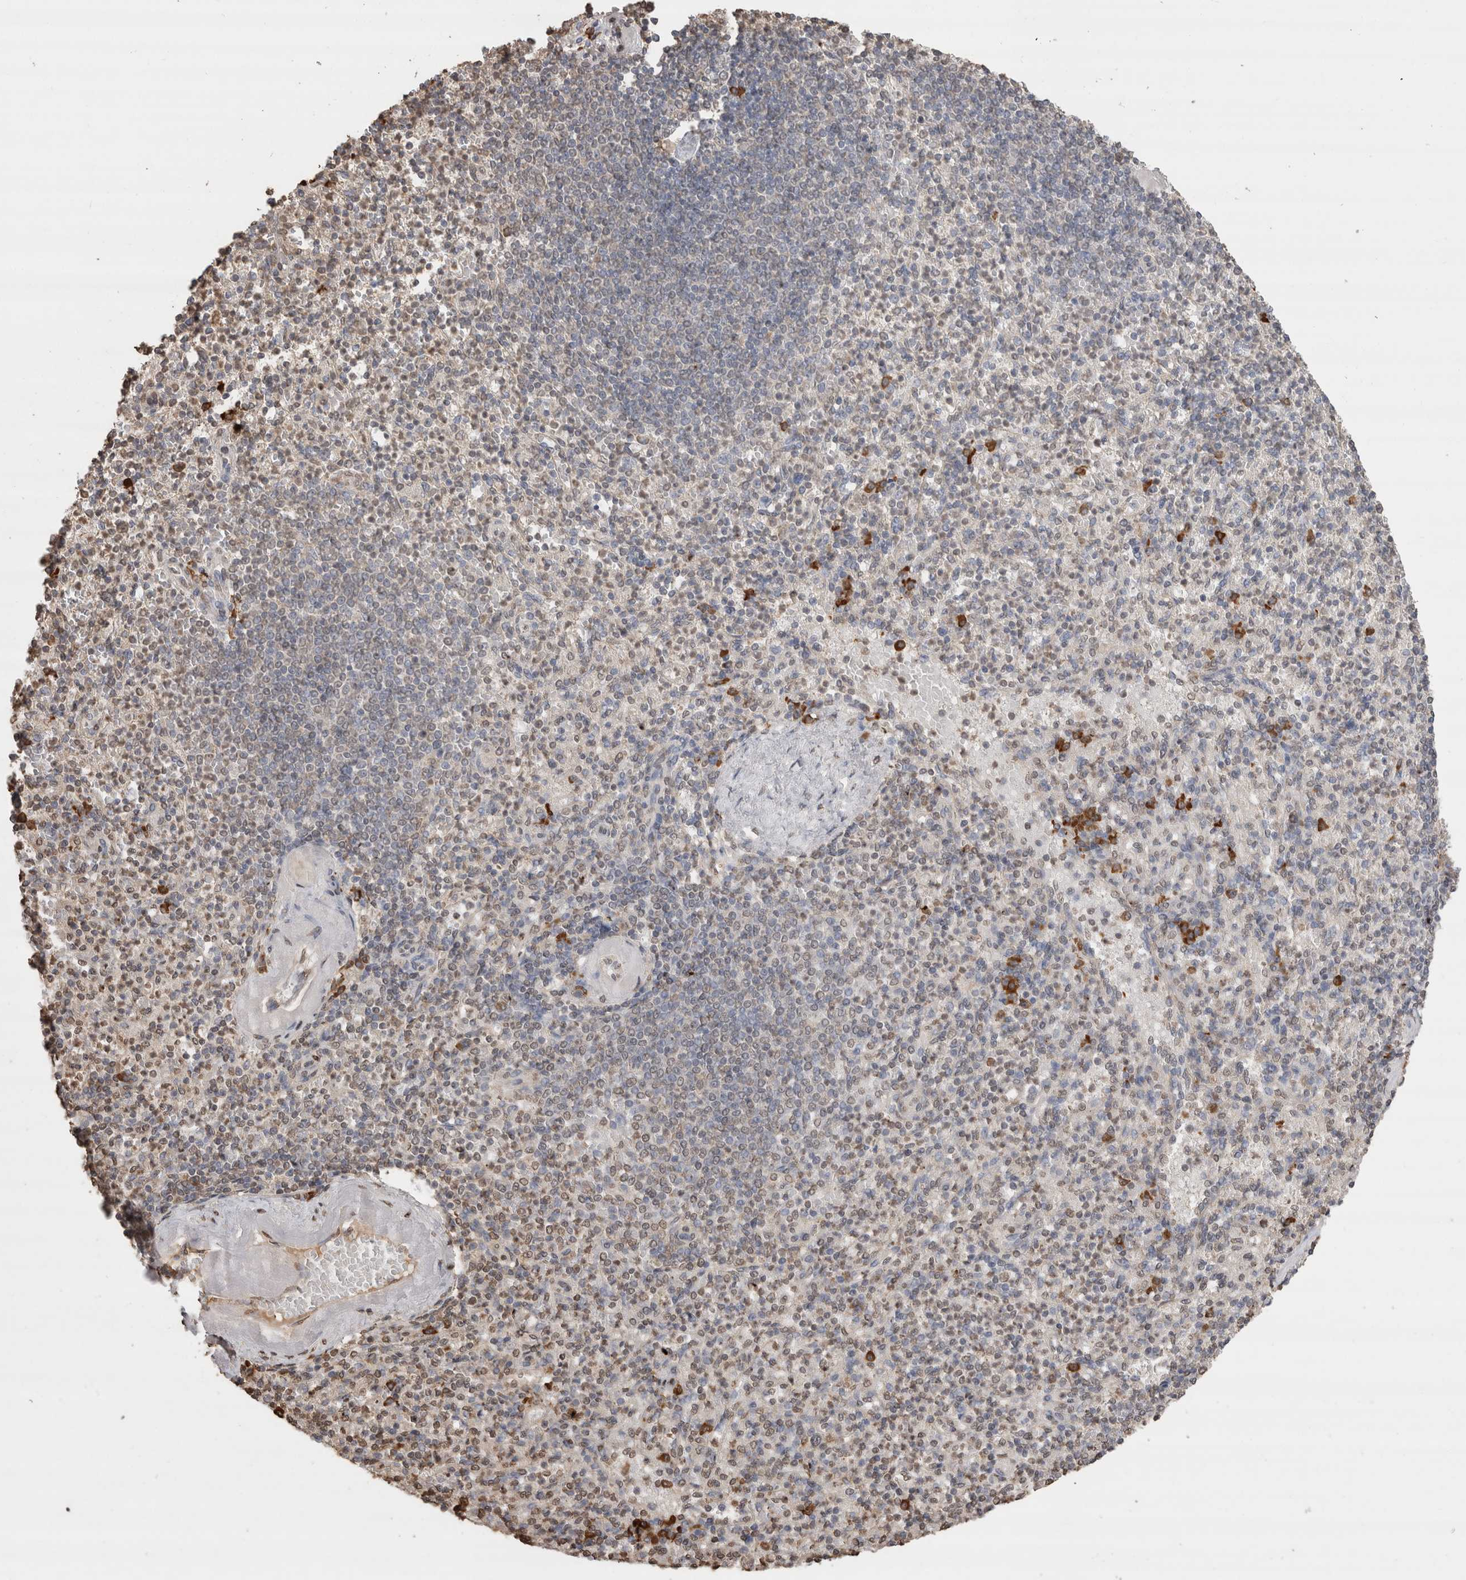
{"staining": {"intensity": "weak", "quantity": ">75%", "location": "nuclear"}, "tissue": "spleen", "cell_type": "Cells in red pulp", "image_type": "normal", "snomed": [{"axis": "morphology", "description": "Normal tissue, NOS"}, {"axis": "topography", "description": "Spleen"}], "caption": "Spleen stained with a brown dye shows weak nuclear positive expression in about >75% of cells in red pulp.", "gene": "CRELD2", "patient": {"sex": "female", "age": 74}}